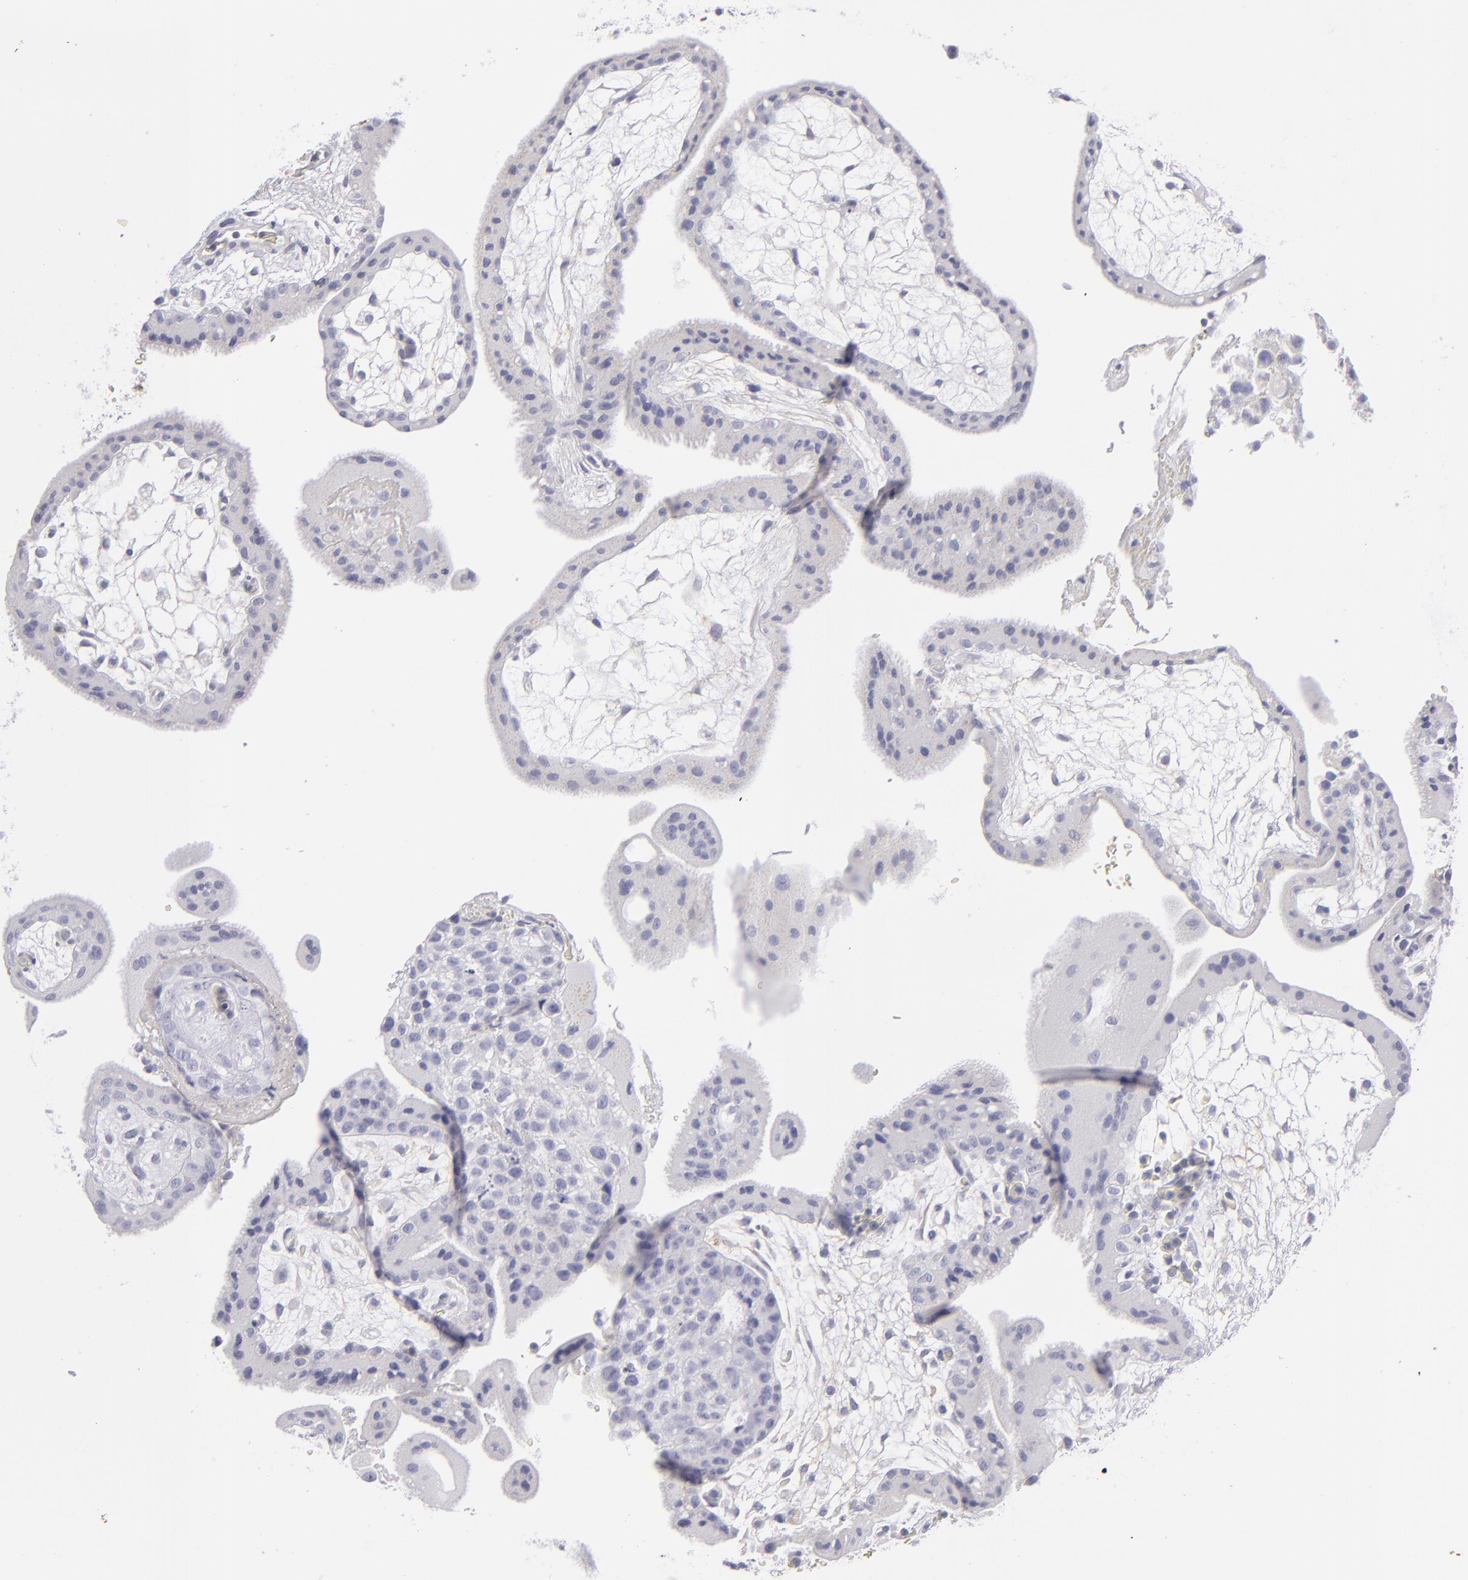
{"staining": {"intensity": "negative", "quantity": "none", "location": "none"}, "tissue": "placenta", "cell_type": "Decidual cells", "image_type": "normal", "snomed": [{"axis": "morphology", "description": "Normal tissue, NOS"}, {"axis": "topography", "description": "Placenta"}], "caption": "Photomicrograph shows no significant protein positivity in decidual cells of normal placenta.", "gene": "ANPEP", "patient": {"sex": "female", "age": 35}}